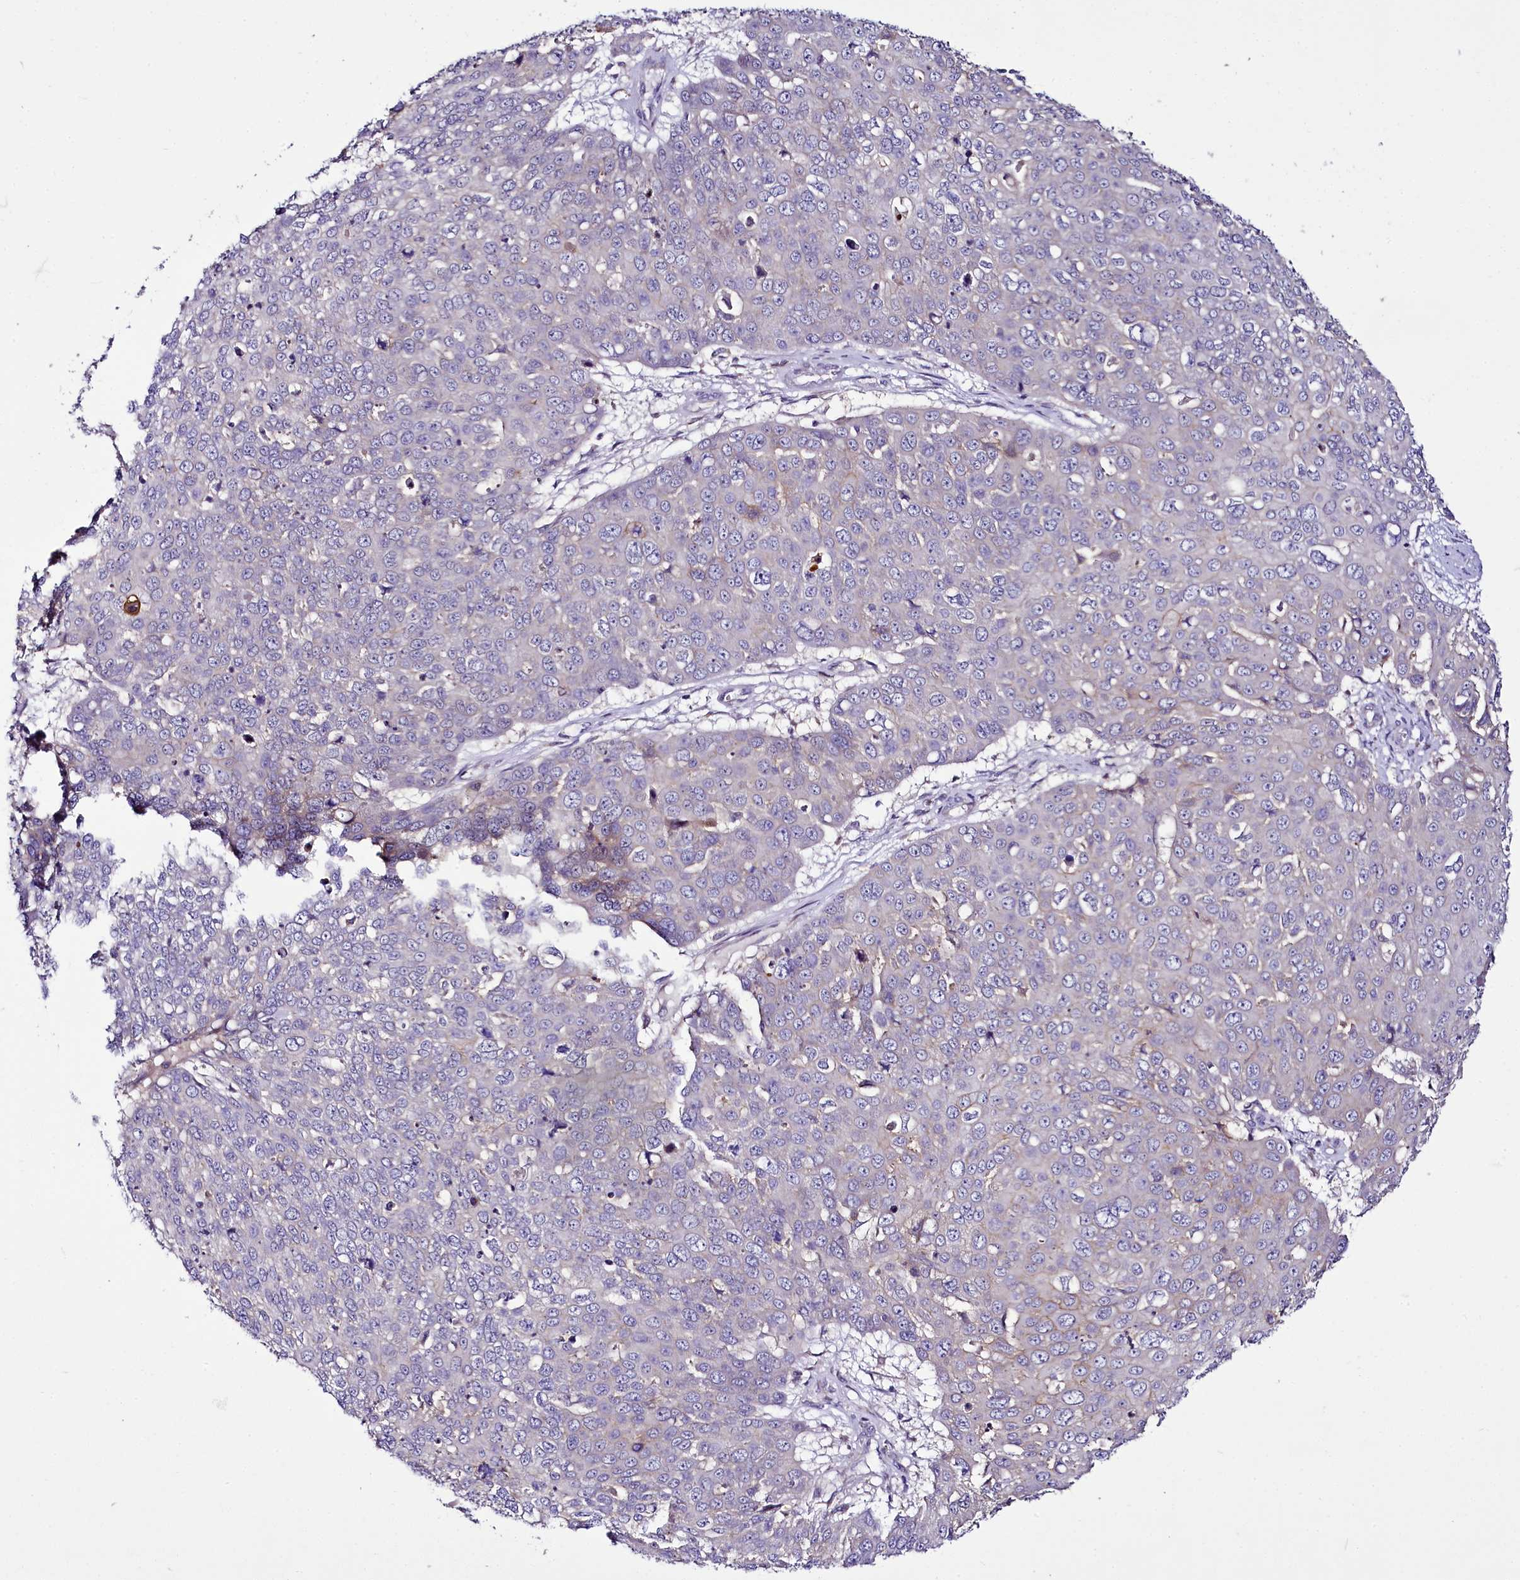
{"staining": {"intensity": "negative", "quantity": "none", "location": "none"}, "tissue": "skin cancer", "cell_type": "Tumor cells", "image_type": "cancer", "snomed": [{"axis": "morphology", "description": "Squamous cell carcinoma, NOS"}, {"axis": "topography", "description": "Skin"}], "caption": "Immunohistochemistry image of skin cancer stained for a protein (brown), which exhibits no expression in tumor cells. (Brightfield microscopy of DAB immunohistochemistry (IHC) at high magnification).", "gene": "ZC3H12C", "patient": {"sex": "male", "age": 71}}